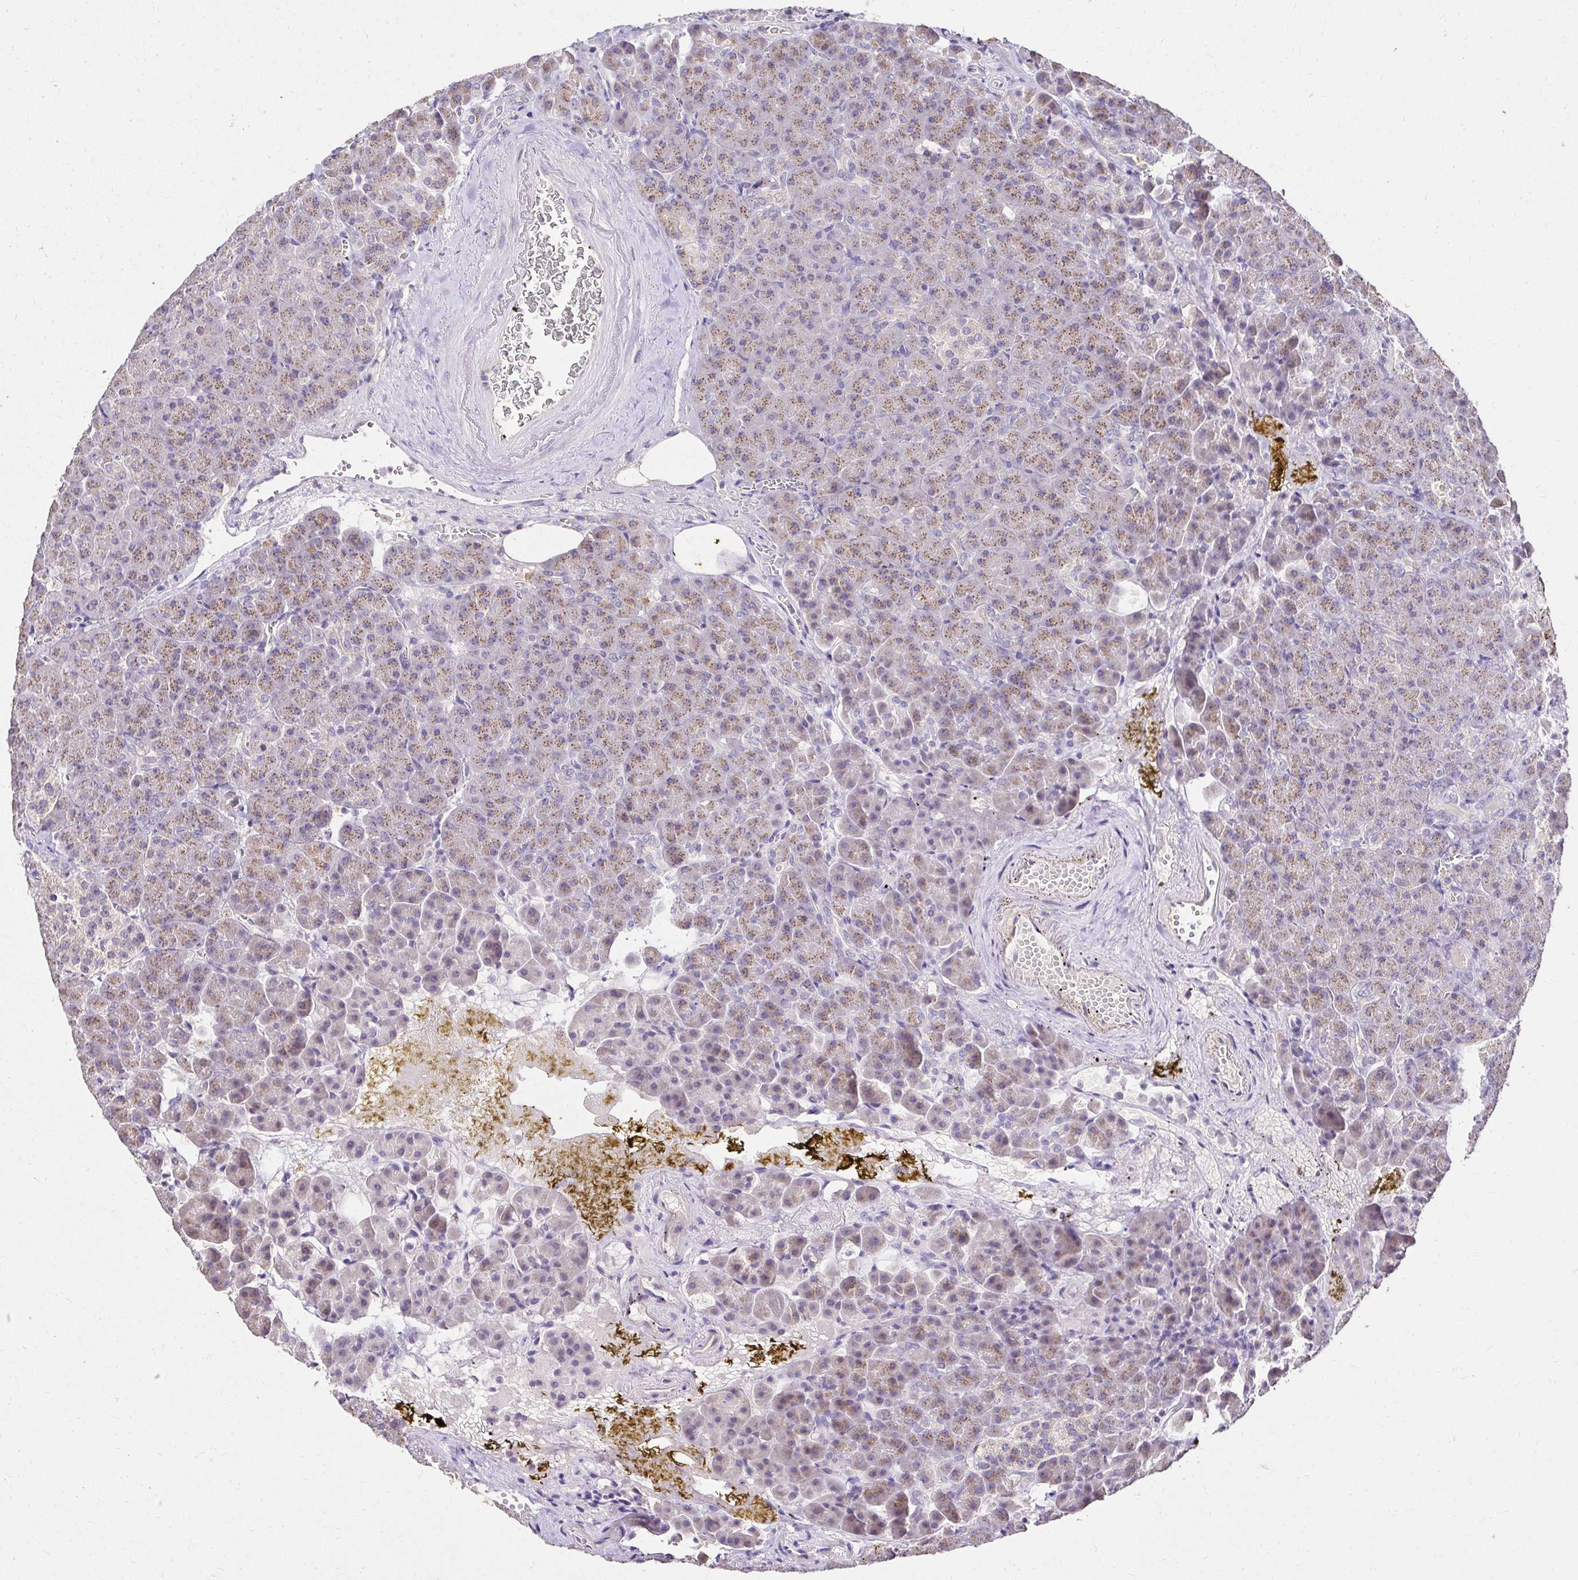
{"staining": {"intensity": "moderate", "quantity": ">75%", "location": "cytoplasmic/membranous"}, "tissue": "pancreas", "cell_type": "Exocrine glandular cells", "image_type": "normal", "snomed": [{"axis": "morphology", "description": "Normal tissue, NOS"}, {"axis": "topography", "description": "Pancreas"}], "caption": "A histopathology image of pancreas stained for a protein demonstrates moderate cytoplasmic/membranous brown staining in exocrine glandular cells. The staining was performed using DAB (3,3'-diaminobenzidine), with brown indicating positive protein expression. Nuclei are stained blue with hematoxylin.", "gene": "KIAA1210", "patient": {"sex": "female", "age": 74}}